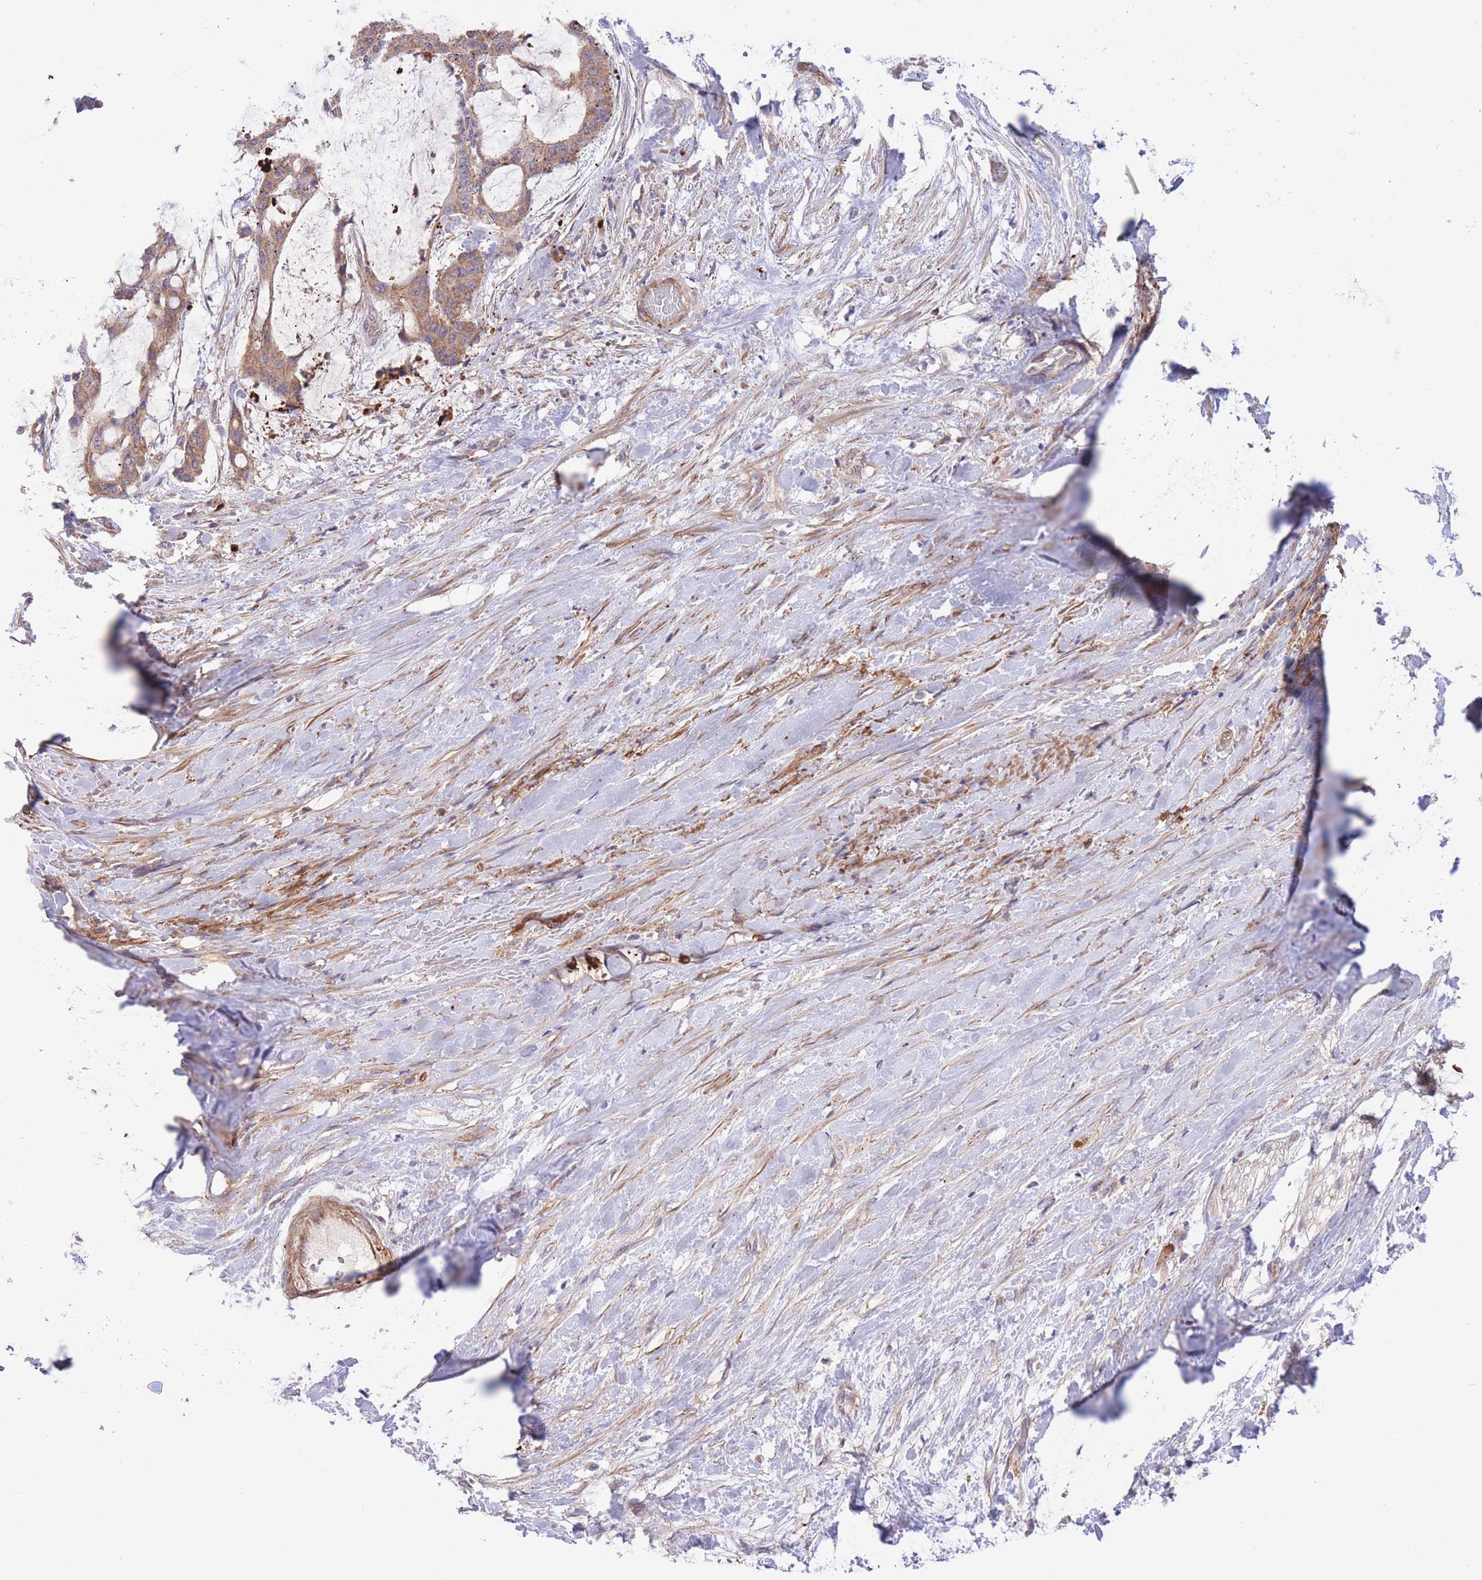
{"staining": {"intensity": "weak", "quantity": ">75%", "location": "cytoplasmic/membranous"}, "tissue": "liver cancer", "cell_type": "Tumor cells", "image_type": "cancer", "snomed": [{"axis": "morphology", "description": "Normal tissue, NOS"}, {"axis": "morphology", "description": "Cholangiocarcinoma"}, {"axis": "topography", "description": "Liver"}, {"axis": "topography", "description": "Peripheral nerve tissue"}], "caption": "Immunohistochemical staining of human cholangiocarcinoma (liver) shows low levels of weak cytoplasmic/membranous expression in approximately >75% of tumor cells.", "gene": "ATP13A2", "patient": {"sex": "female", "age": 73}}